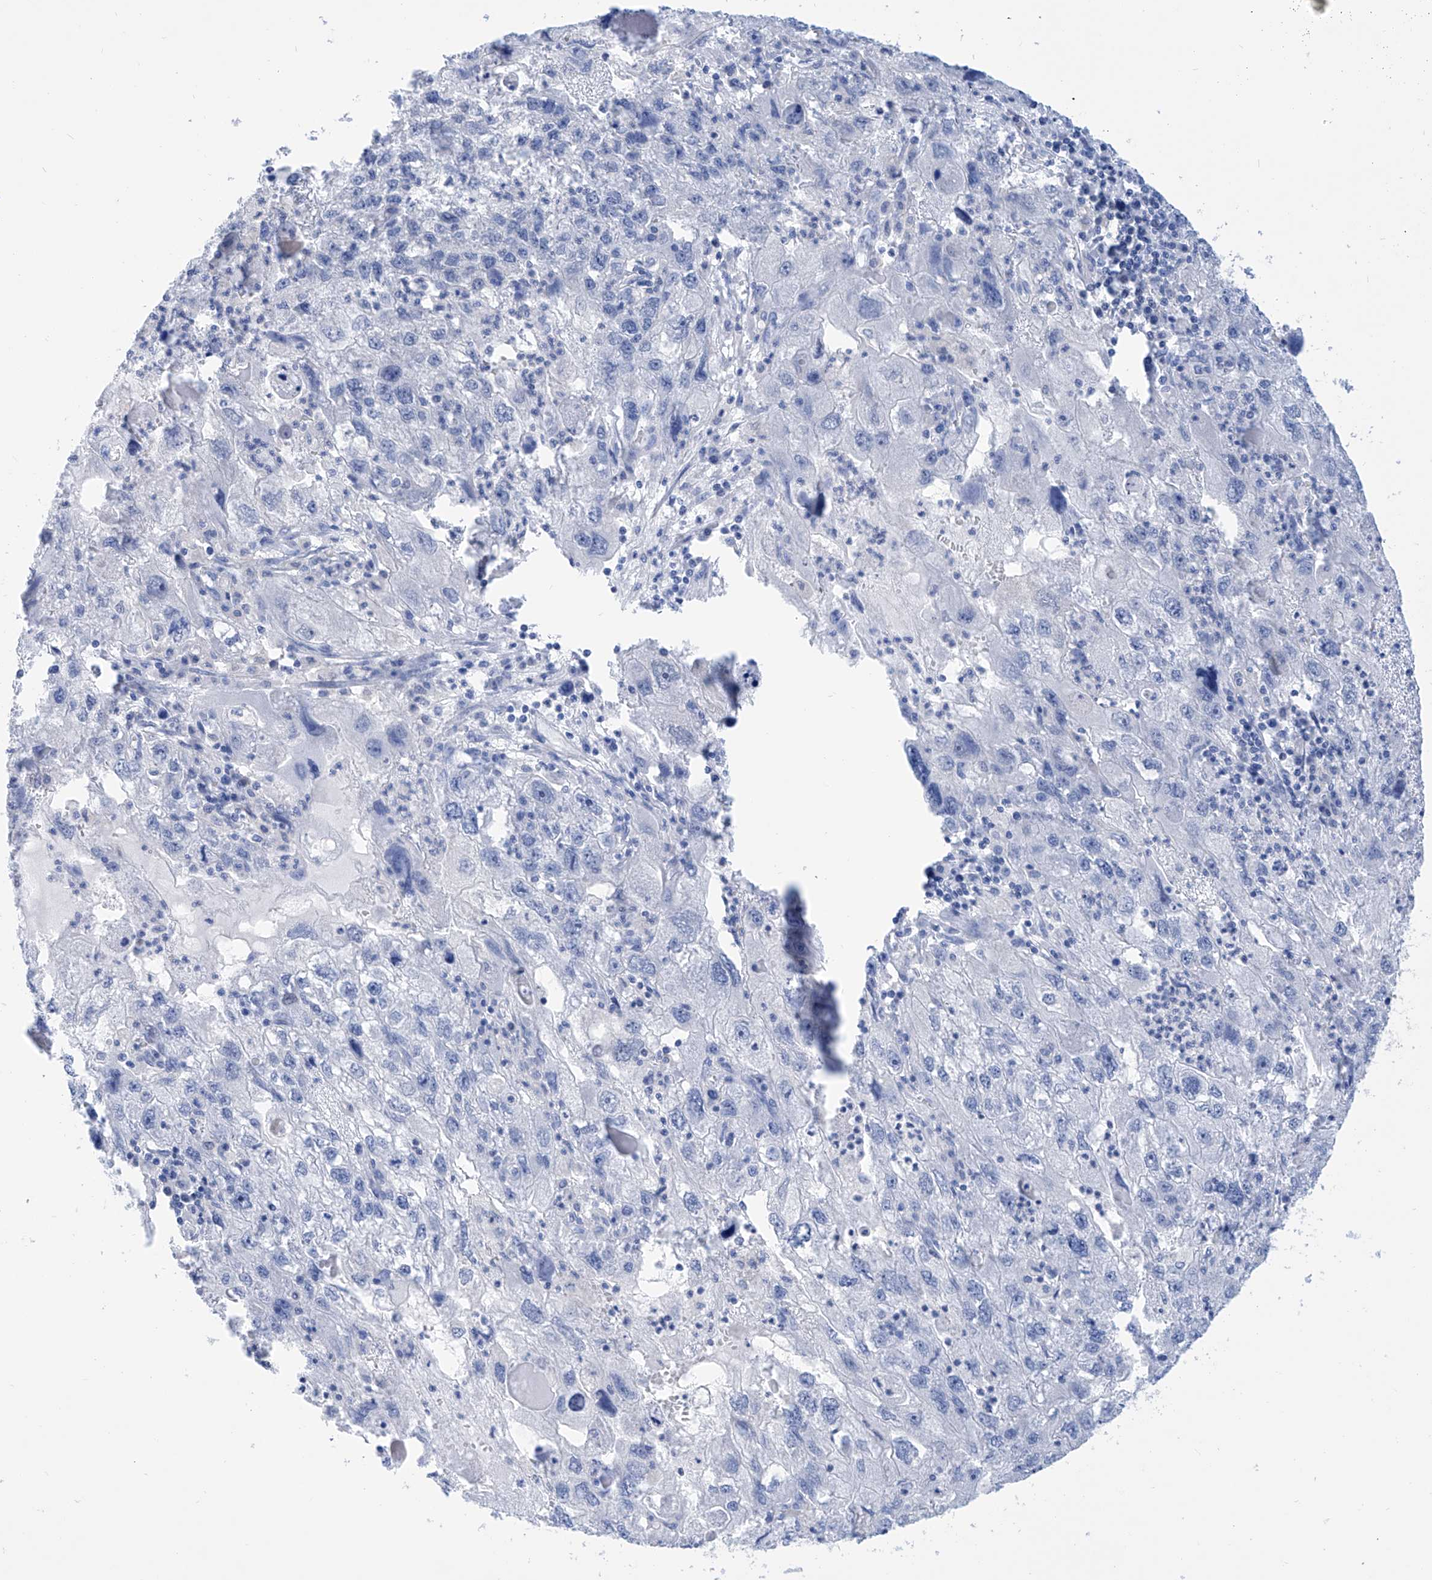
{"staining": {"intensity": "negative", "quantity": "none", "location": "none"}, "tissue": "endometrial cancer", "cell_type": "Tumor cells", "image_type": "cancer", "snomed": [{"axis": "morphology", "description": "Adenocarcinoma, NOS"}, {"axis": "topography", "description": "Endometrium"}], "caption": "There is no significant positivity in tumor cells of endometrial cancer.", "gene": "PDXK", "patient": {"sex": "female", "age": 49}}